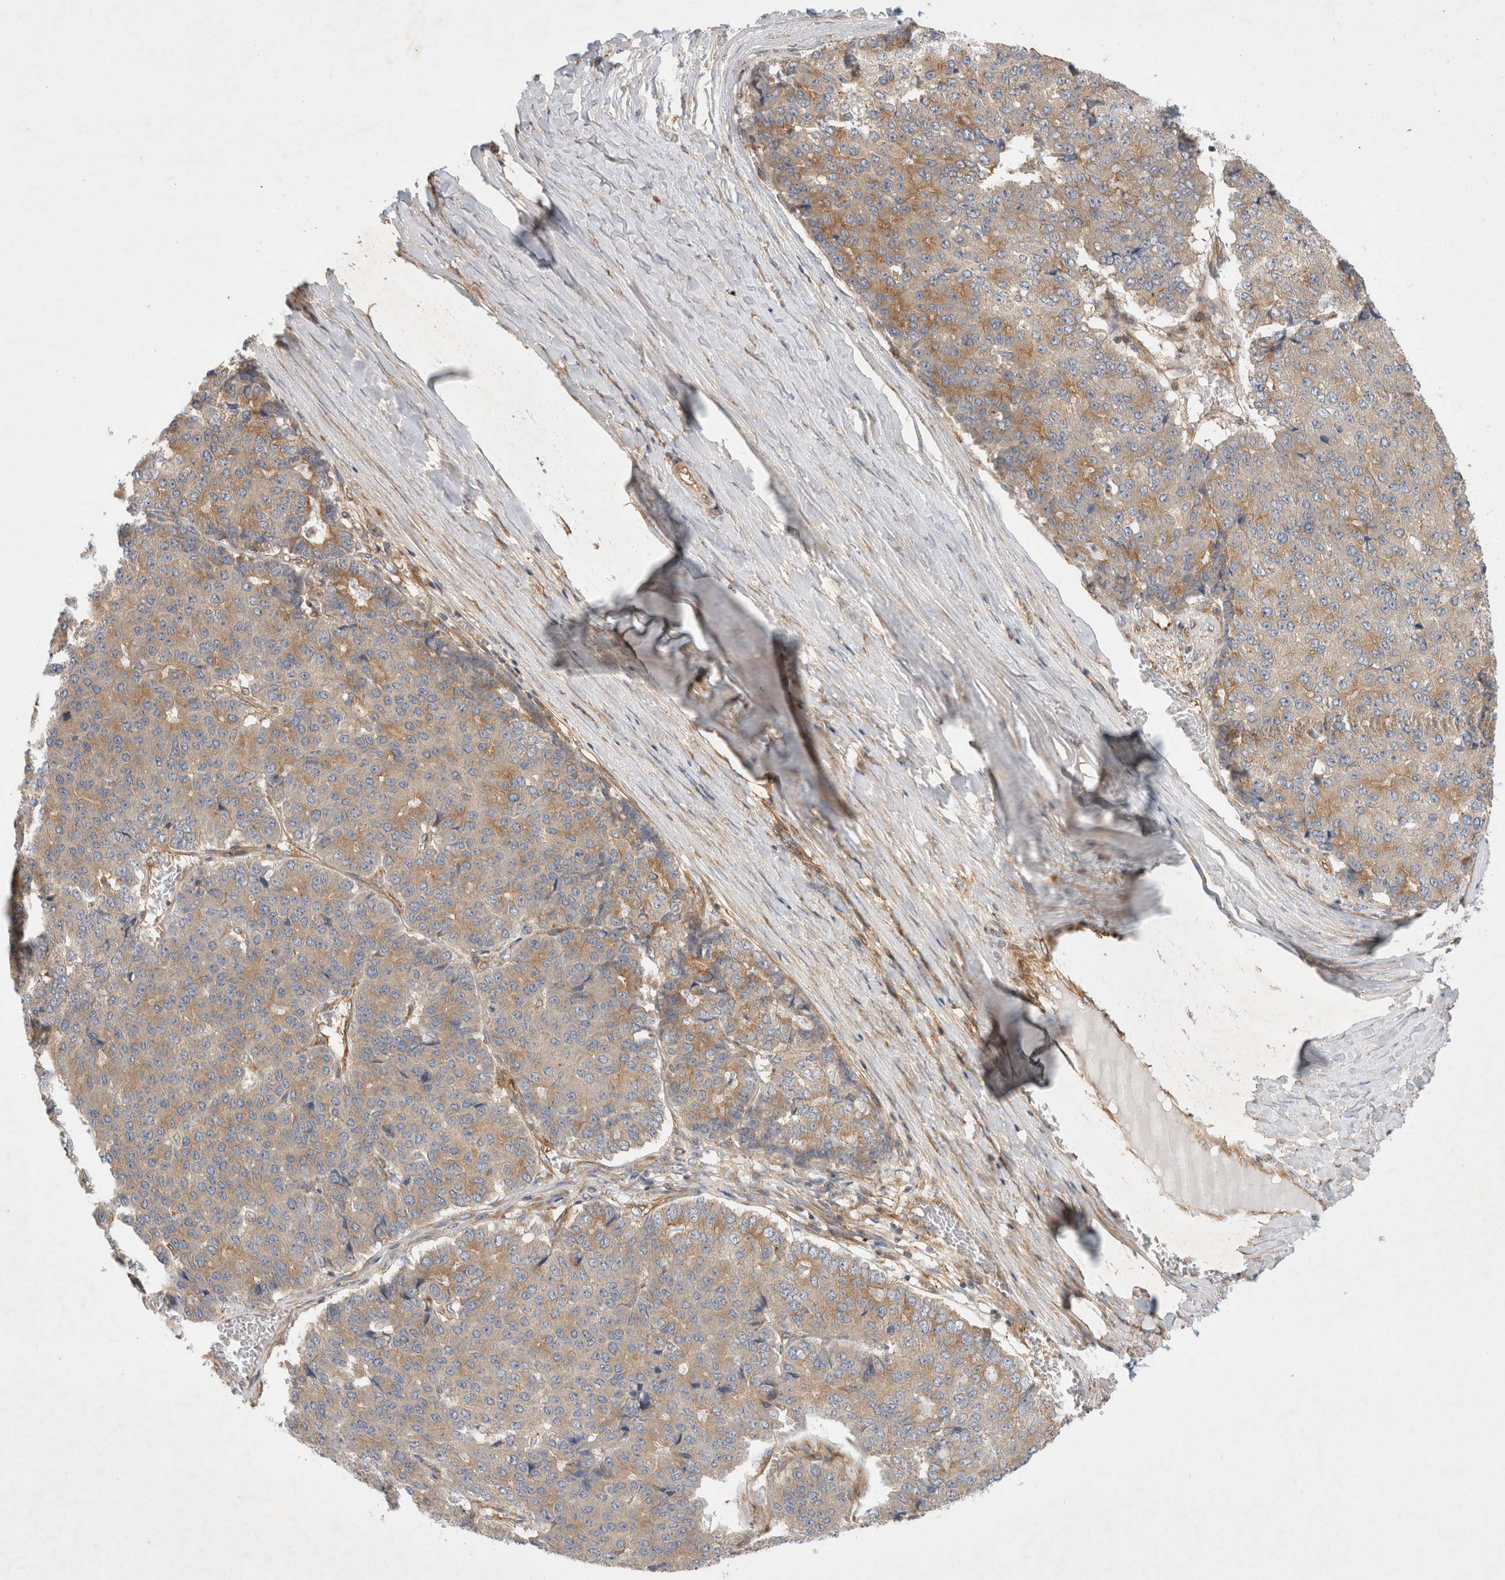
{"staining": {"intensity": "moderate", "quantity": "25%-75%", "location": "cytoplasmic/membranous"}, "tissue": "pancreatic cancer", "cell_type": "Tumor cells", "image_type": "cancer", "snomed": [{"axis": "morphology", "description": "Adenocarcinoma, NOS"}, {"axis": "topography", "description": "Pancreas"}], "caption": "Pancreatic adenocarcinoma was stained to show a protein in brown. There is medium levels of moderate cytoplasmic/membranous positivity in approximately 25%-75% of tumor cells.", "gene": "GPR150", "patient": {"sex": "male", "age": 50}}